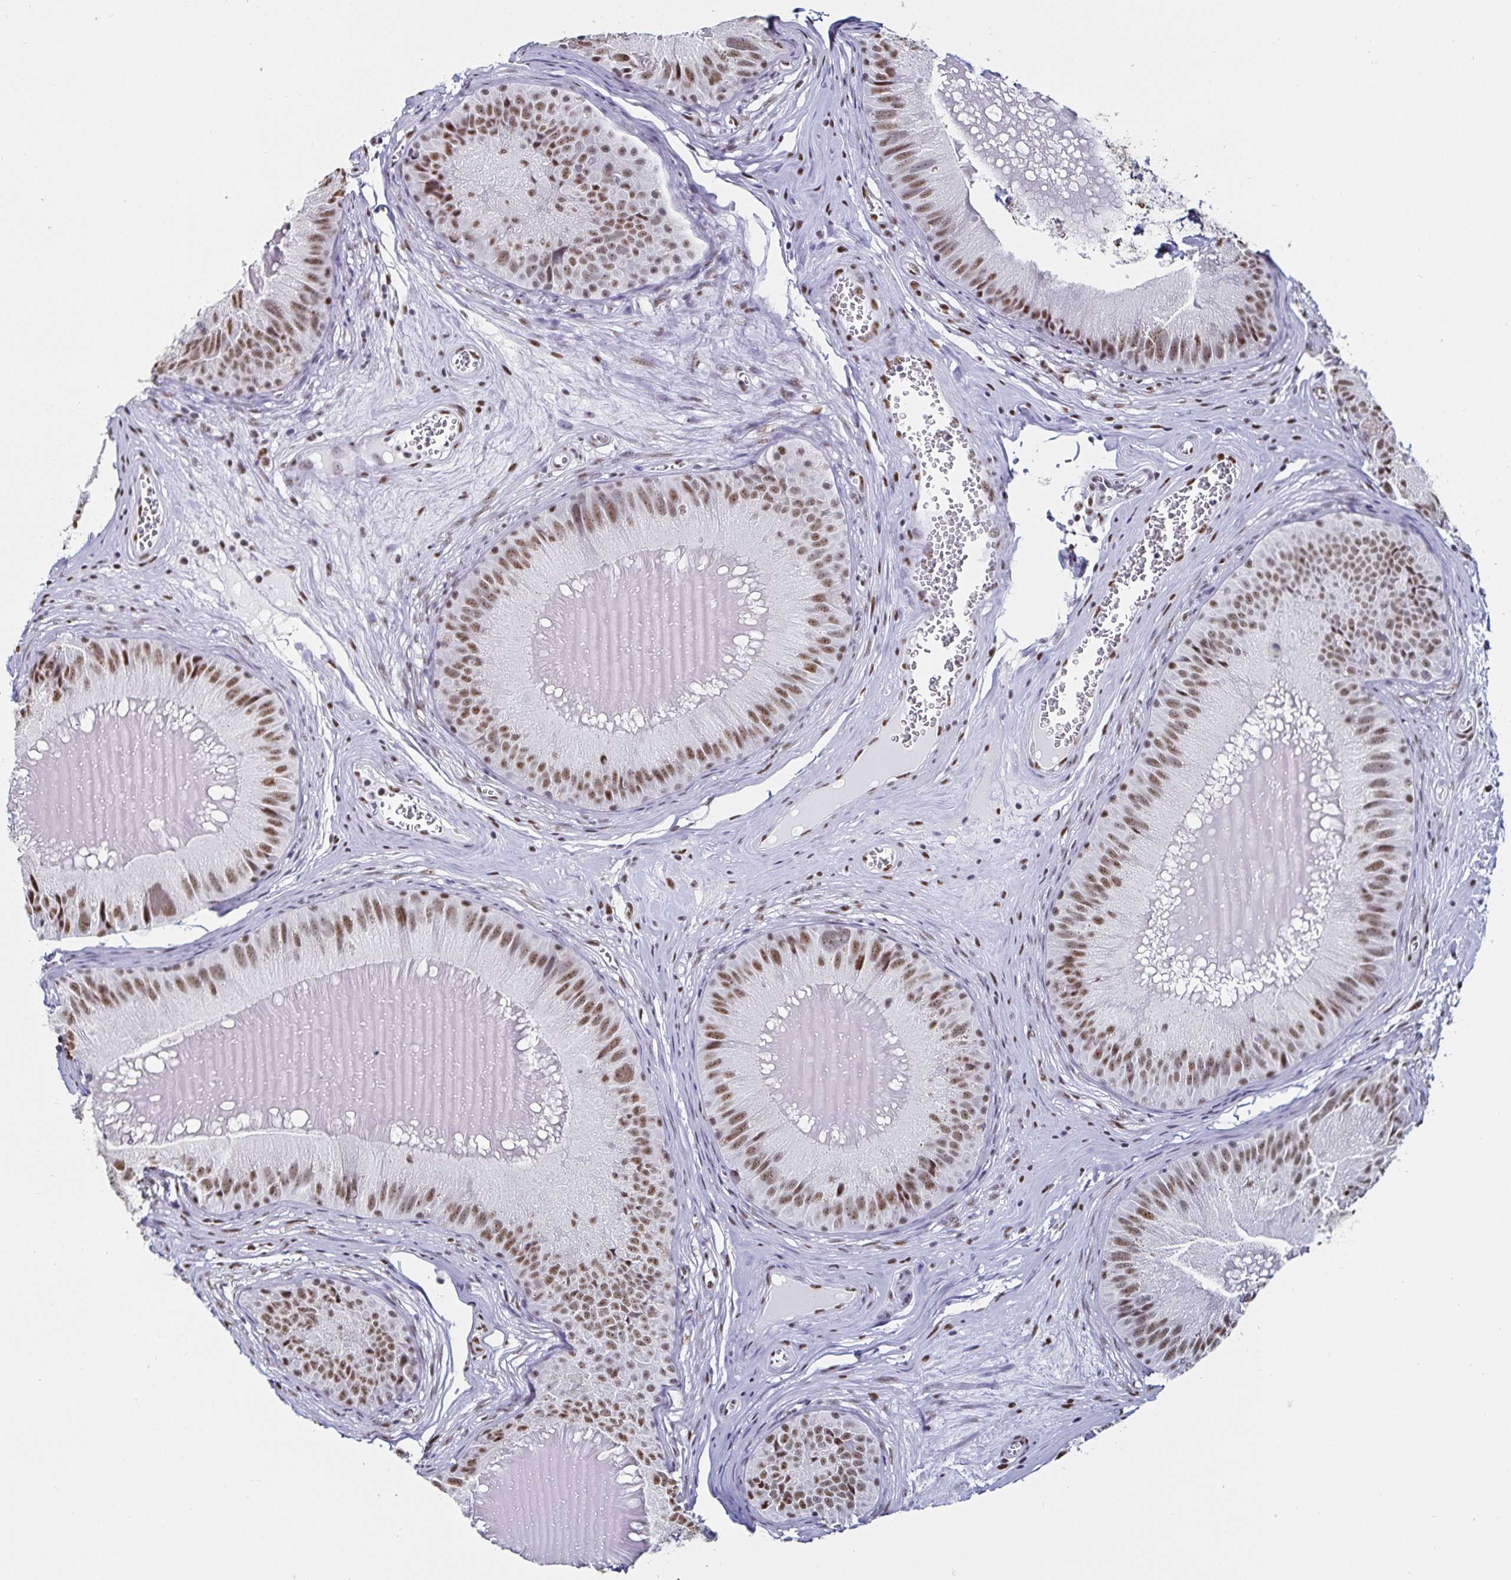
{"staining": {"intensity": "moderate", "quantity": ">75%", "location": "nuclear"}, "tissue": "epididymis", "cell_type": "Glandular cells", "image_type": "normal", "snomed": [{"axis": "morphology", "description": "Normal tissue, NOS"}, {"axis": "topography", "description": "Epididymis, spermatic cord, NOS"}], "caption": "IHC (DAB (3,3'-diaminobenzidine)) staining of benign human epididymis displays moderate nuclear protein staining in approximately >75% of glandular cells. The staining is performed using DAB (3,3'-diaminobenzidine) brown chromogen to label protein expression. The nuclei are counter-stained blue using hematoxylin.", "gene": "DDX39B", "patient": {"sex": "male", "age": 39}}